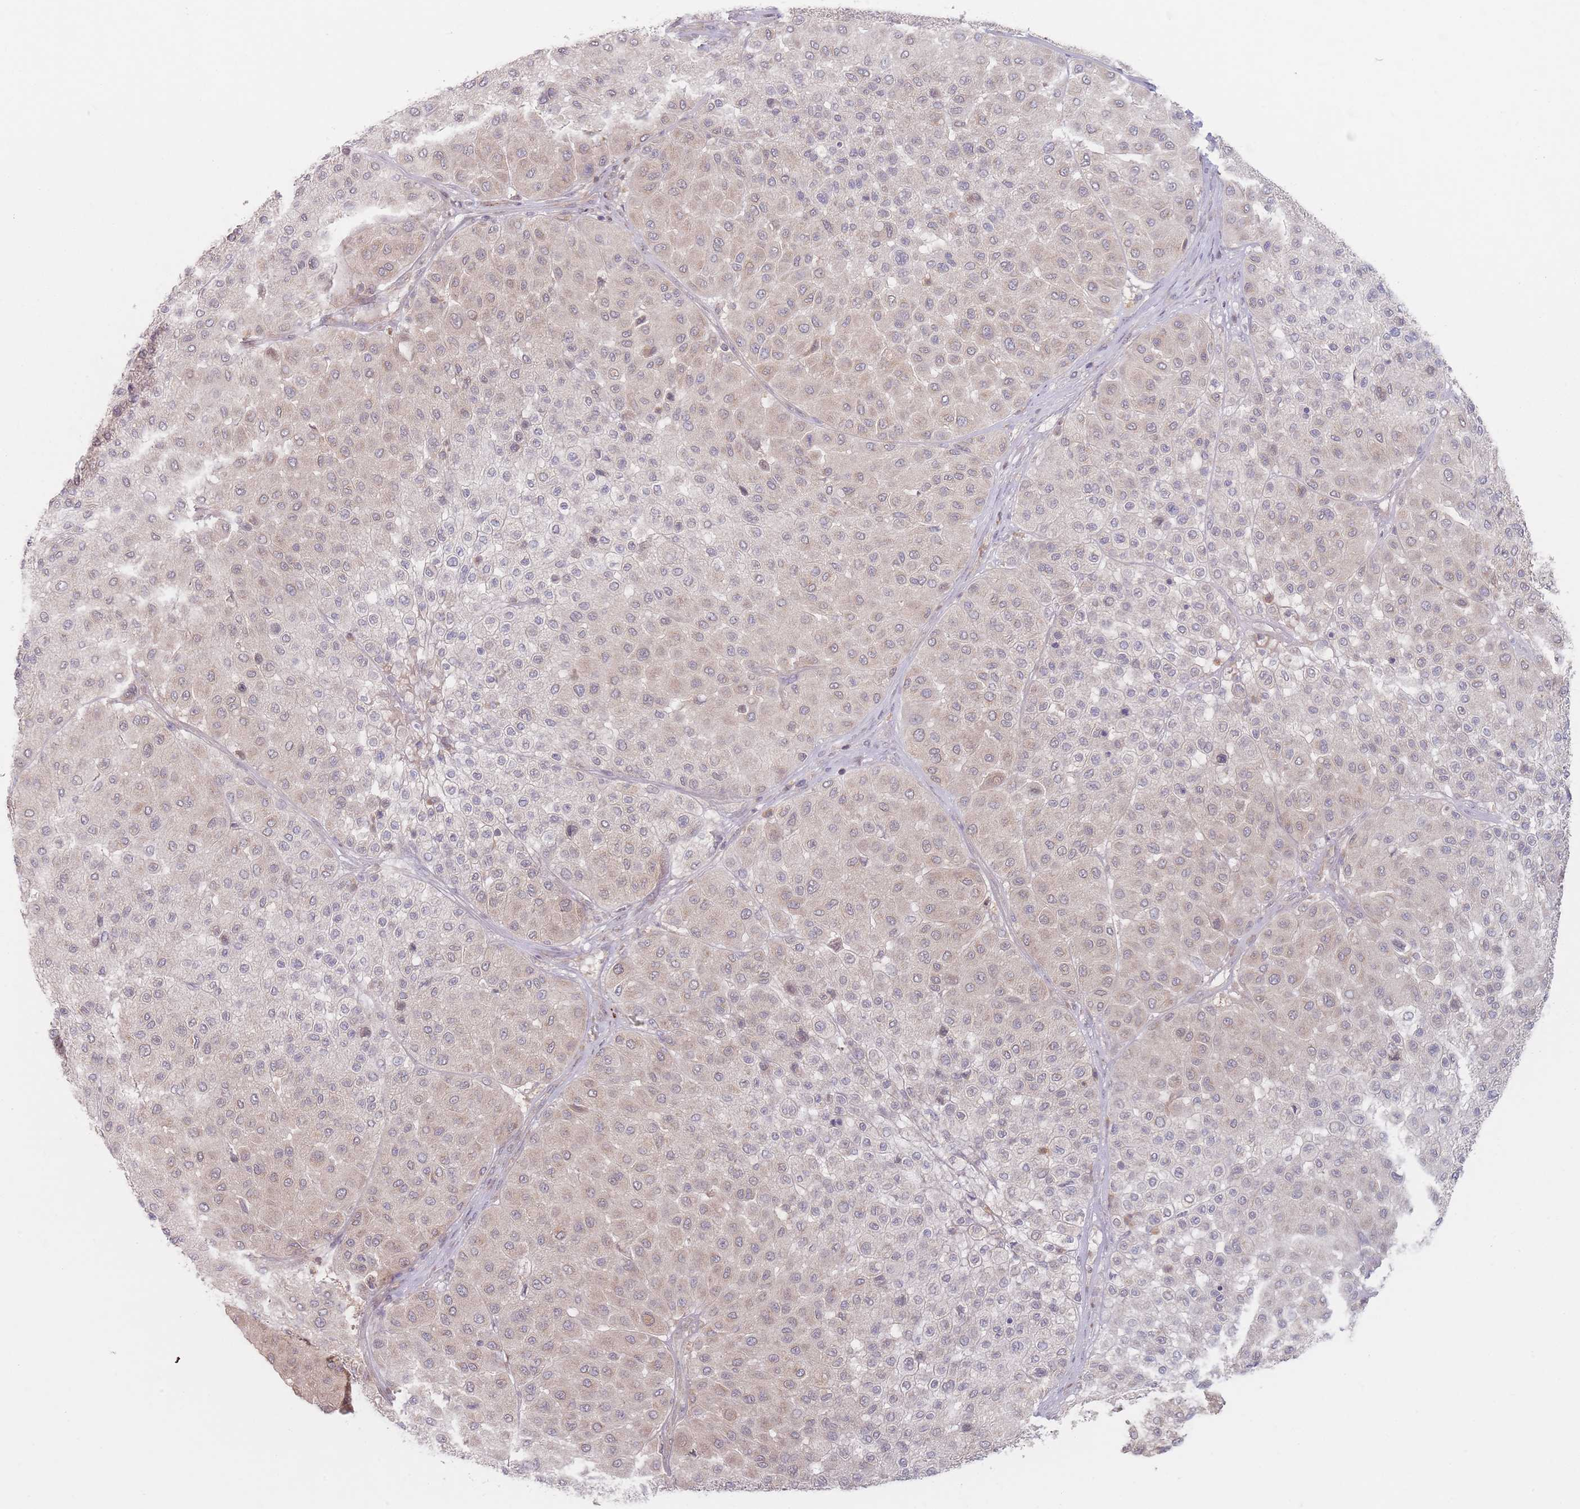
{"staining": {"intensity": "weak", "quantity": "<25%", "location": "nuclear"}, "tissue": "melanoma", "cell_type": "Tumor cells", "image_type": "cancer", "snomed": [{"axis": "morphology", "description": "Malignant melanoma, Metastatic site"}, {"axis": "topography", "description": "Smooth muscle"}], "caption": "IHC micrograph of neoplastic tissue: melanoma stained with DAB exhibits no significant protein expression in tumor cells.", "gene": "PPM1A", "patient": {"sex": "male", "age": 41}}